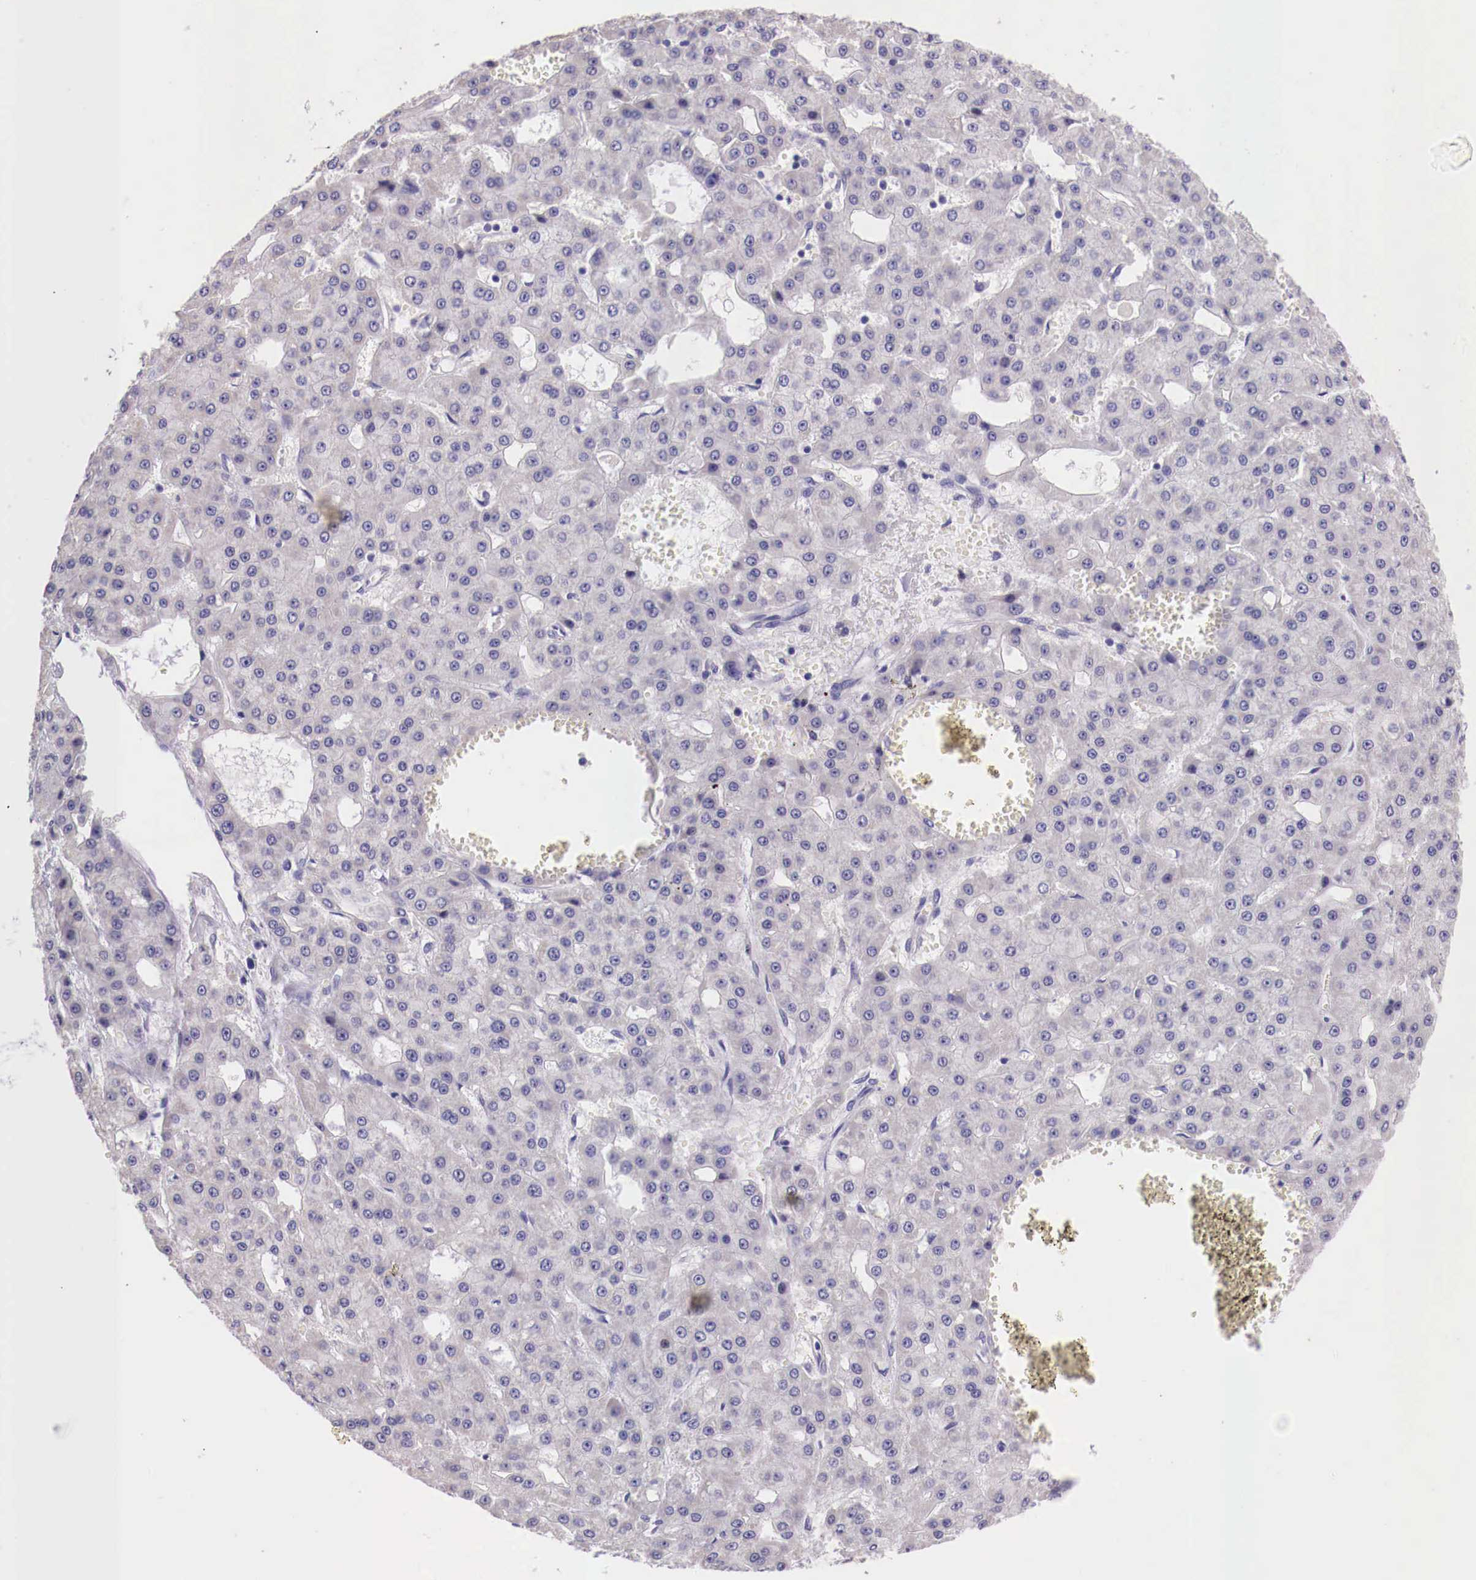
{"staining": {"intensity": "negative", "quantity": "none", "location": "none"}, "tissue": "liver cancer", "cell_type": "Tumor cells", "image_type": "cancer", "snomed": [{"axis": "morphology", "description": "Carcinoma, Hepatocellular, NOS"}, {"axis": "topography", "description": "Liver"}], "caption": "A photomicrograph of human liver cancer is negative for staining in tumor cells.", "gene": "GRIPAP1", "patient": {"sex": "male", "age": 47}}